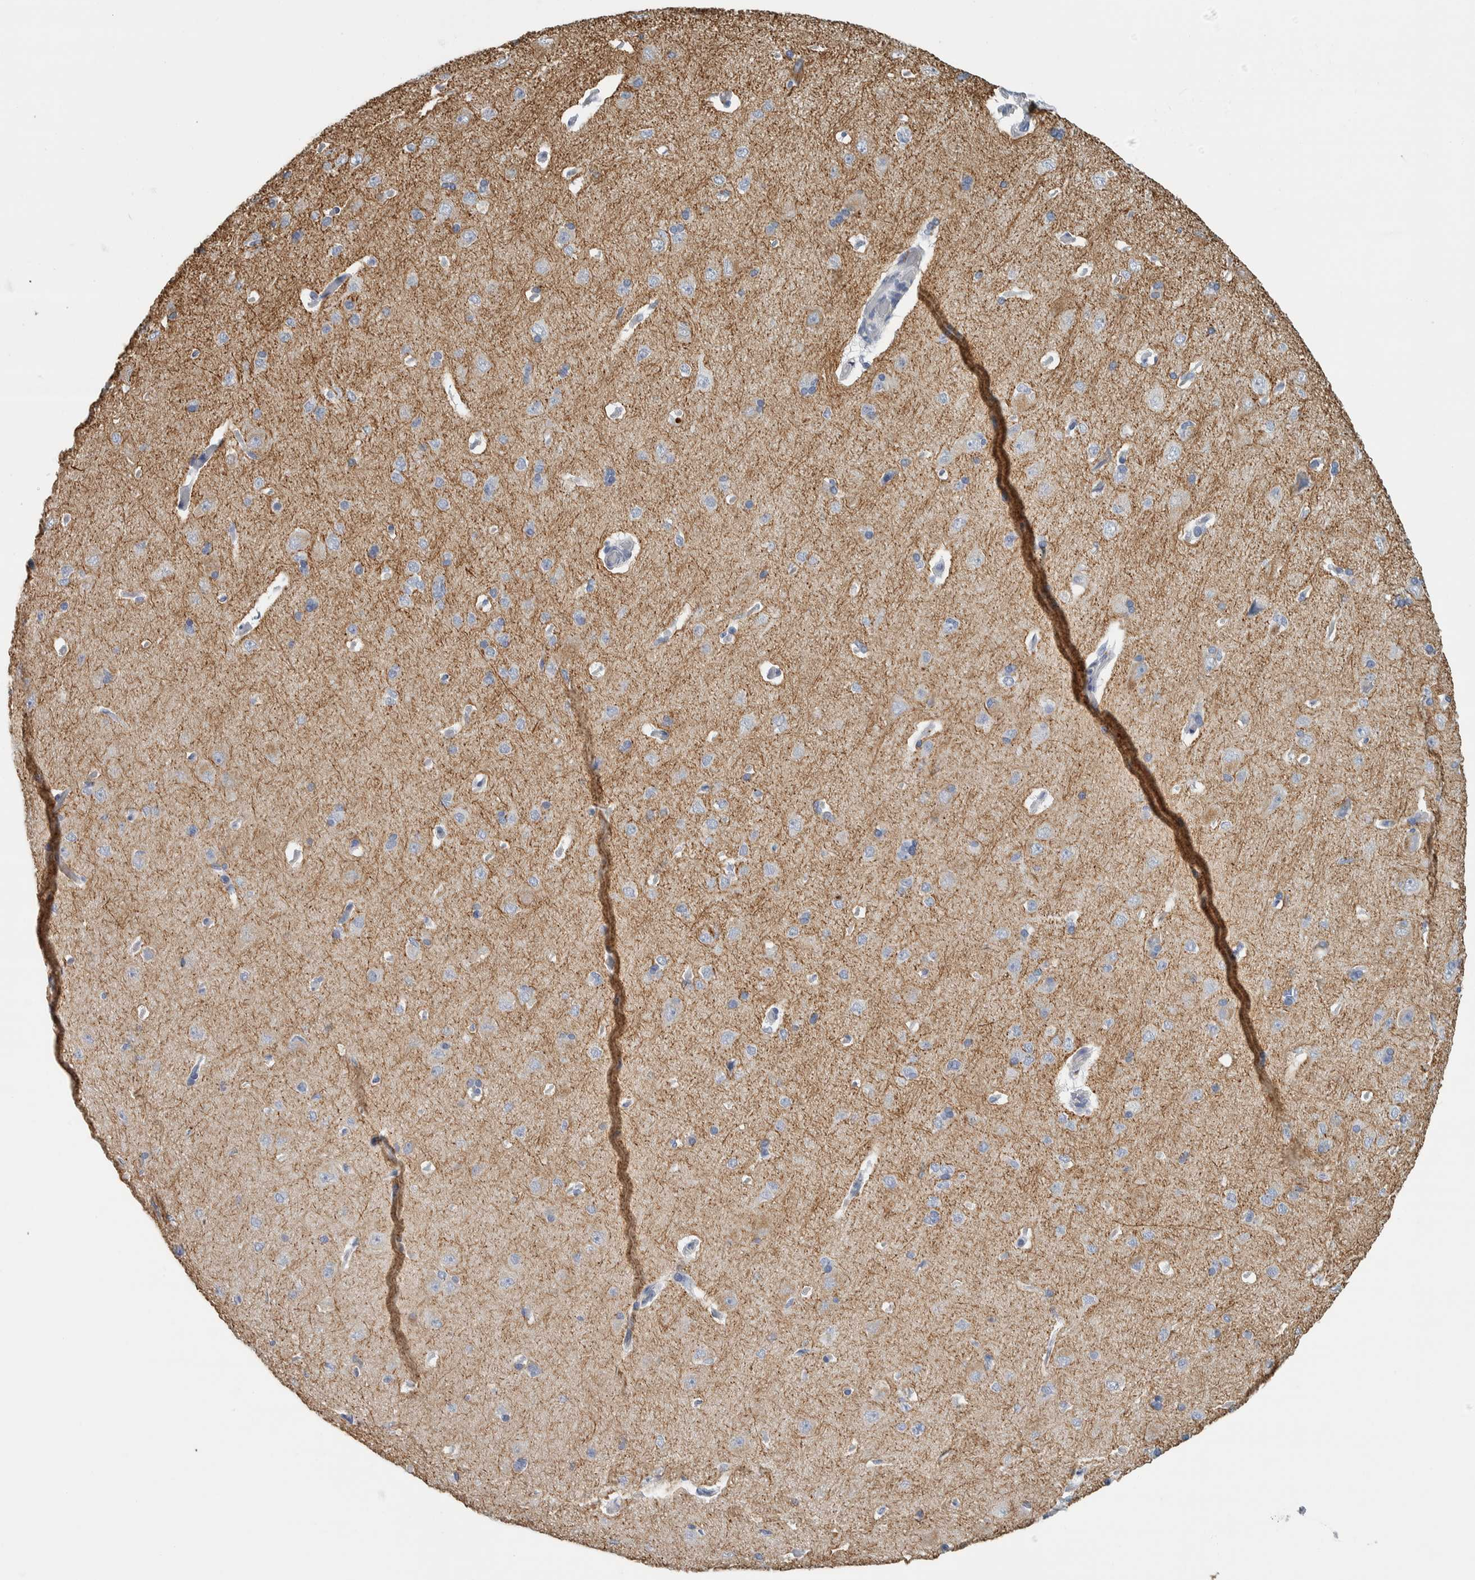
{"staining": {"intensity": "negative", "quantity": "none", "location": "none"}, "tissue": "cerebral cortex", "cell_type": "Endothelial cells", "image_type": "normal", "snomed": [{"axis": "morphology", "description": "Normal tissue, NOS"}, {"axis": "topography", "description": "Cerebral cortex"}], "caption": "IHC image of unremarkable human cerebral cortex stained for a protein (brown), which displays no expression in endothelial cells.", "gene": "NEFM", "patient": {"sex": "male", "age": 62}}